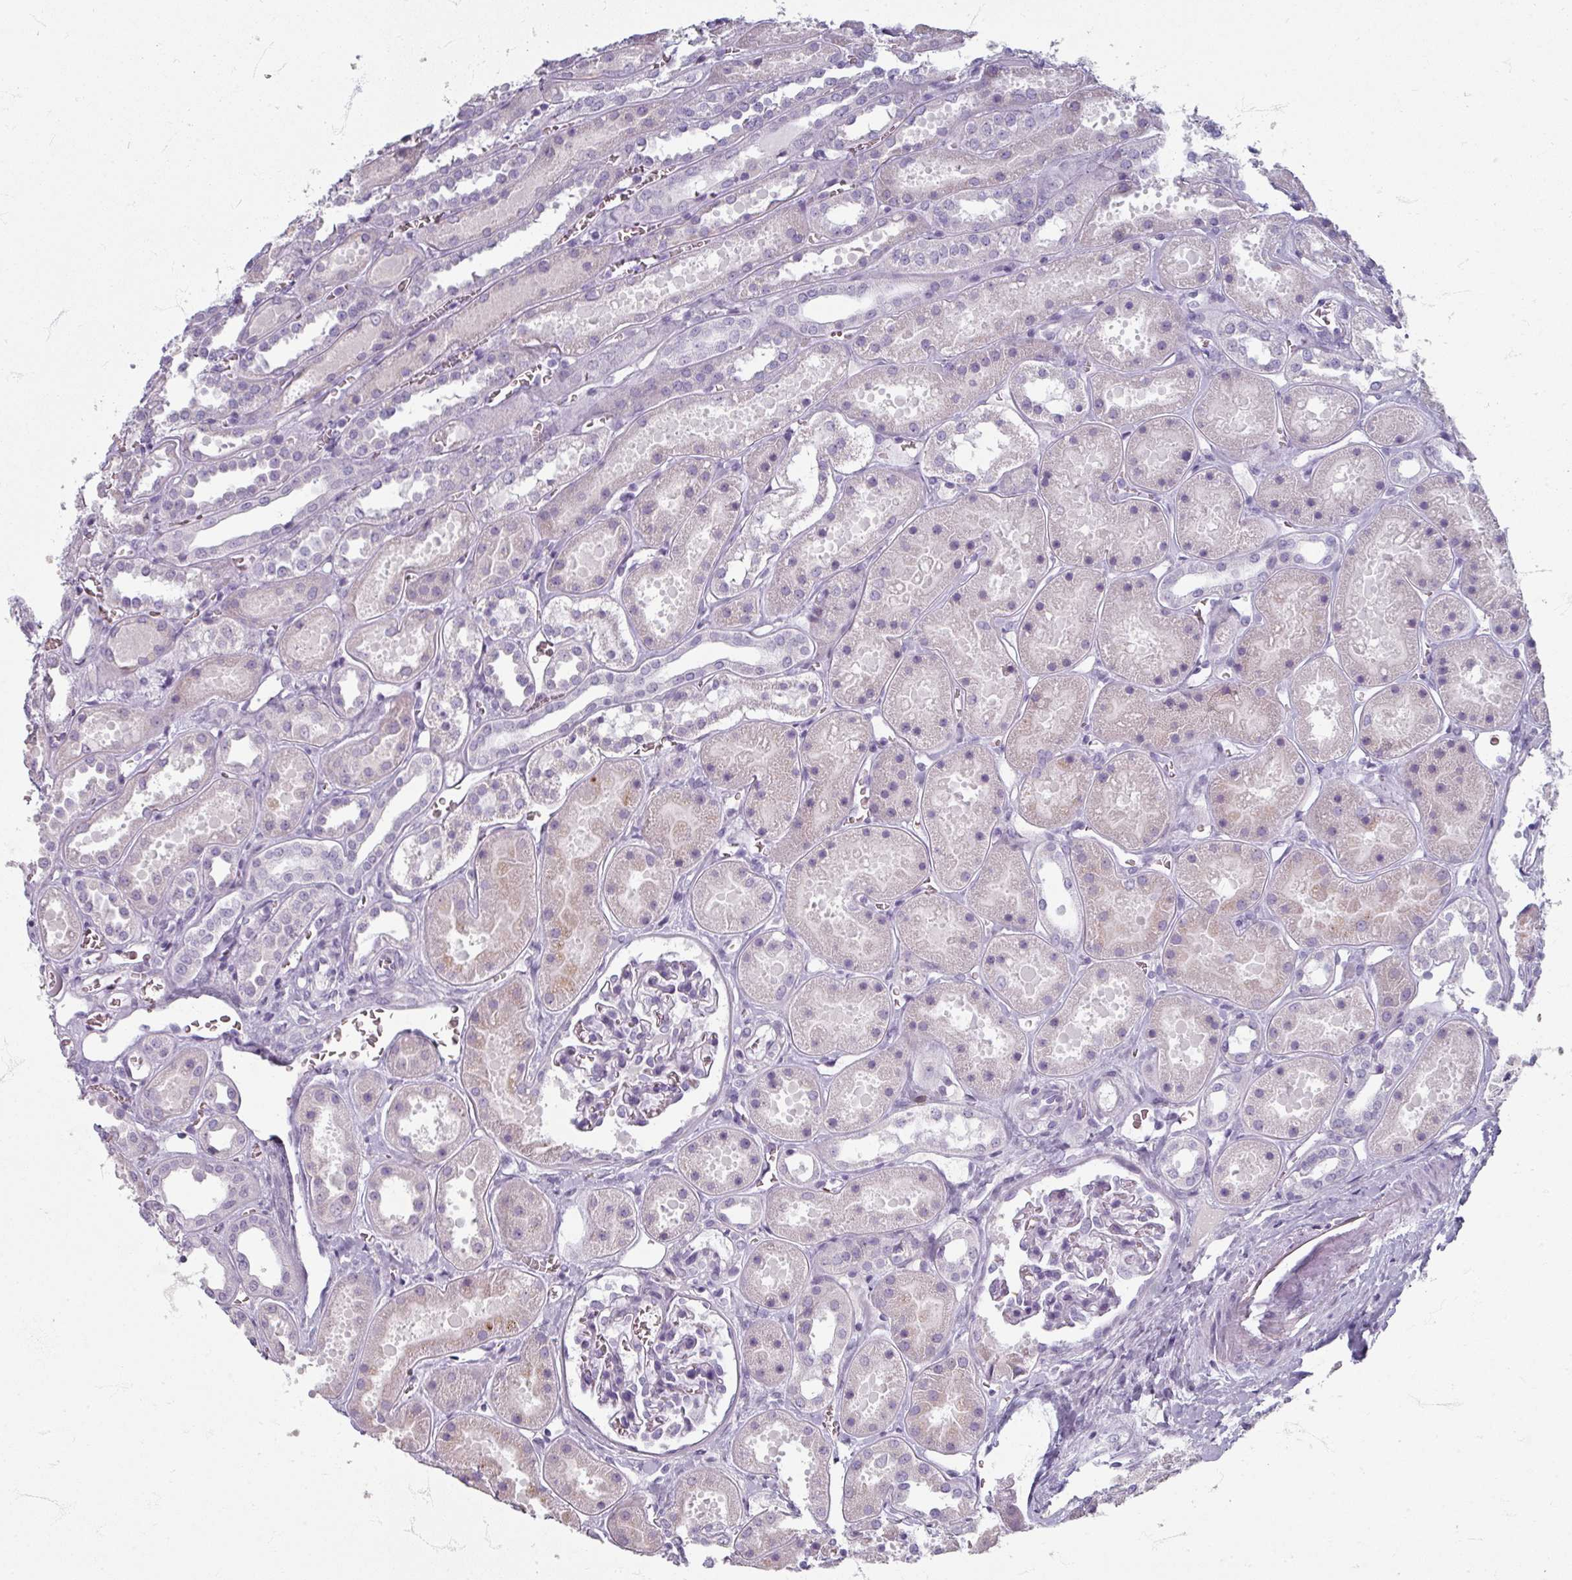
{"staining": {"intensity": "negative", "quantity": "none", "location": "none"}, "tissue": "kidney", "cell_type": "Cells in glomeruli", "image_type": "normal", "snomed": [{"axis": "morphology", "description": "Normal tissue, NOS"}, {"axis": "topography", "description": "Kidney"}], "caption": "An IHC histopathology image of normal kidney is shown. There is no staining in cells in glomeruli of kidney.", "gene": "ZNF878", "patient": {"sex": "female", "age": 41}}